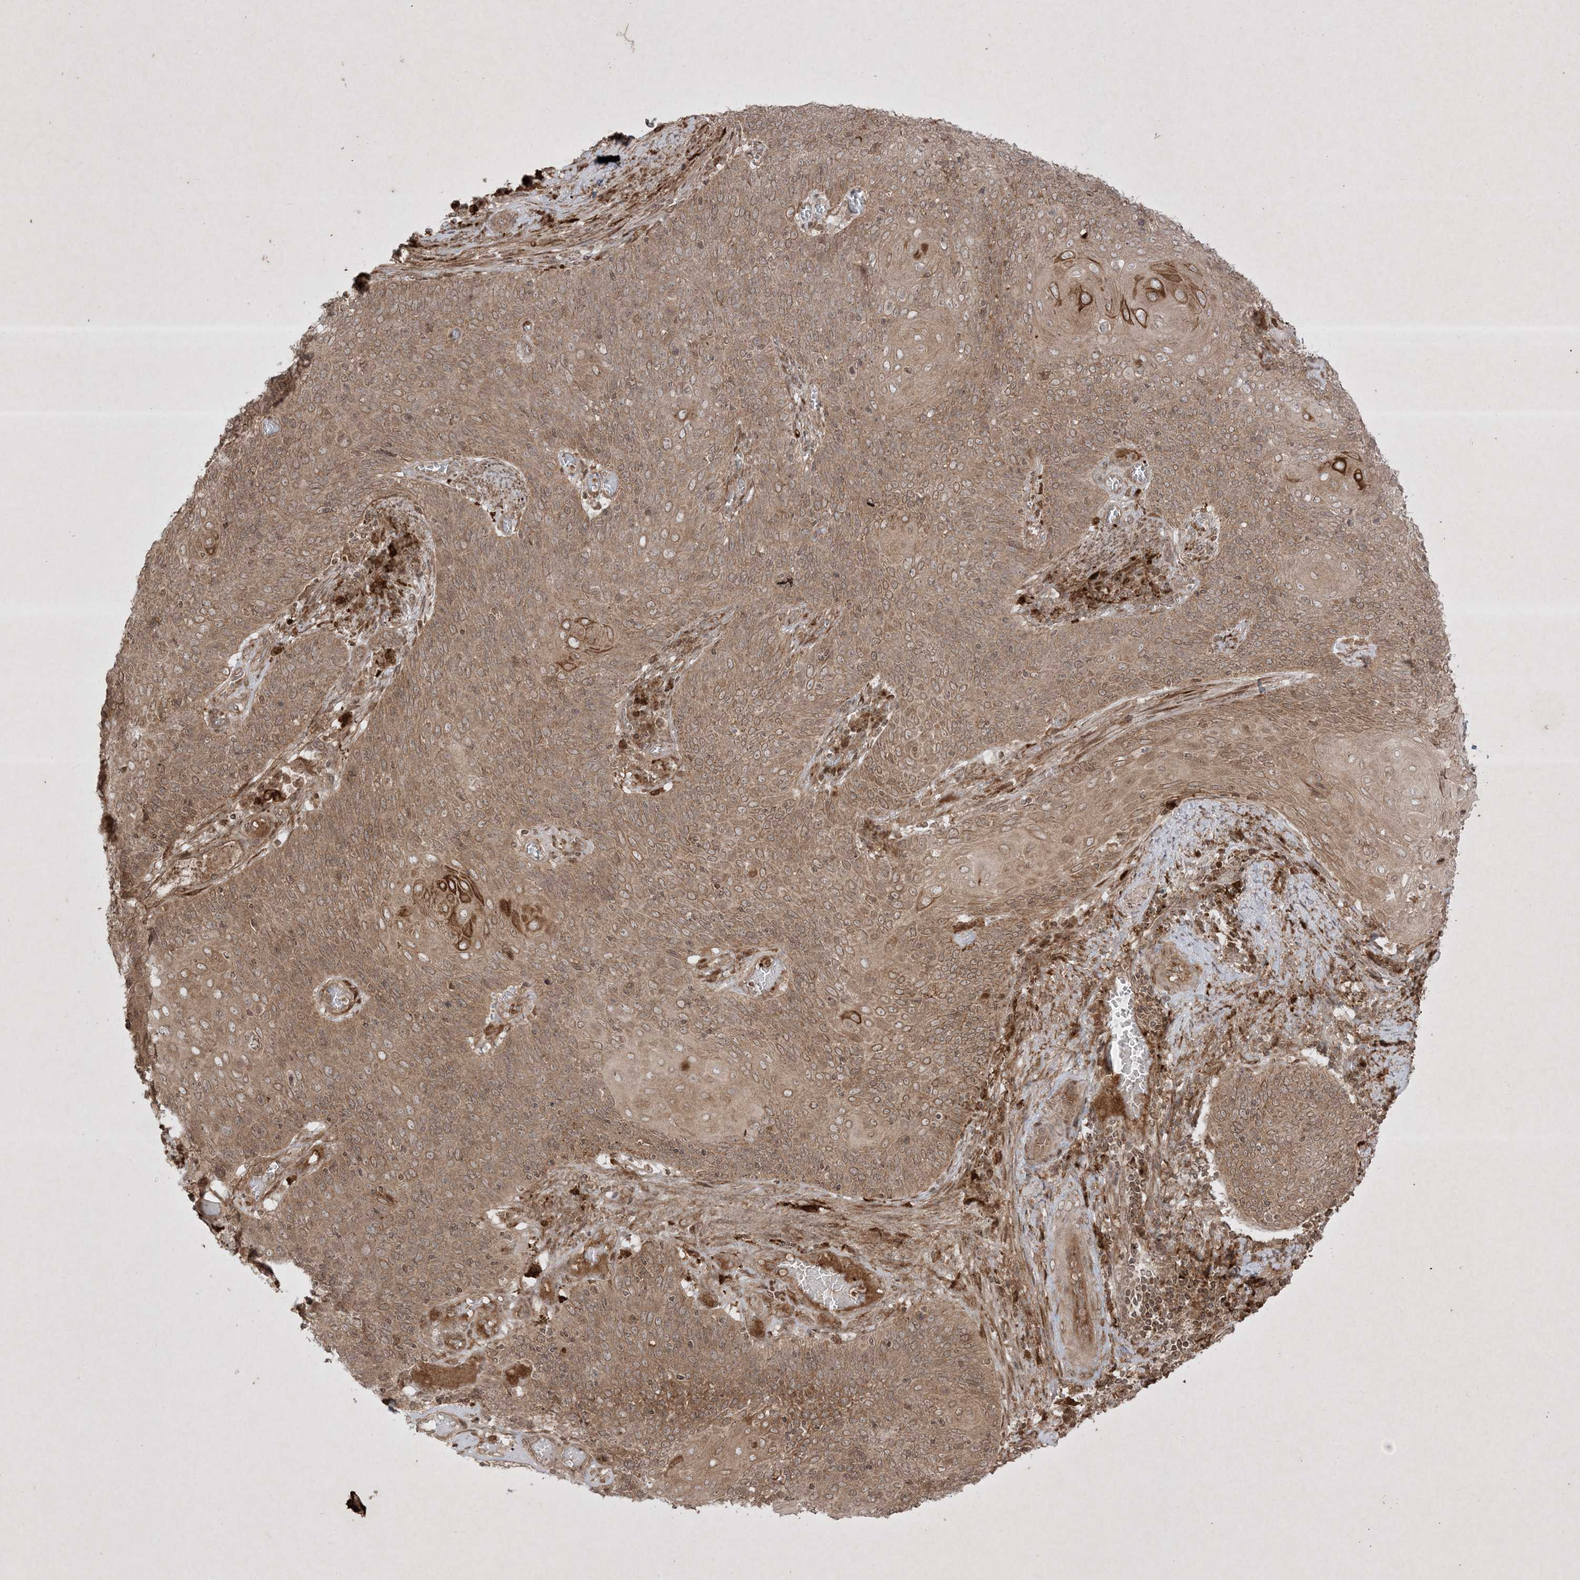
{"staining": {"intensity": "moderate", "quantity": ">75%", "location": "cytoplasmic/membranous"}, "tissue": "cervical cancer", "cell_type": "Tumor cells", "image_type": "cancer", "snomed": [{"axis": "morphology", "description": "Squamous cell carcinoma, NOS"}, {"axis": "topography", "description": "Cervix"}], "caption": "An image of human cervical squamous cell carcinoma stained for a protein displays moderate cytoplasmic/membranous brown staining in tumor cells.", "gene": "PTK6", "patient": {"sex": "female", "age": 39}}